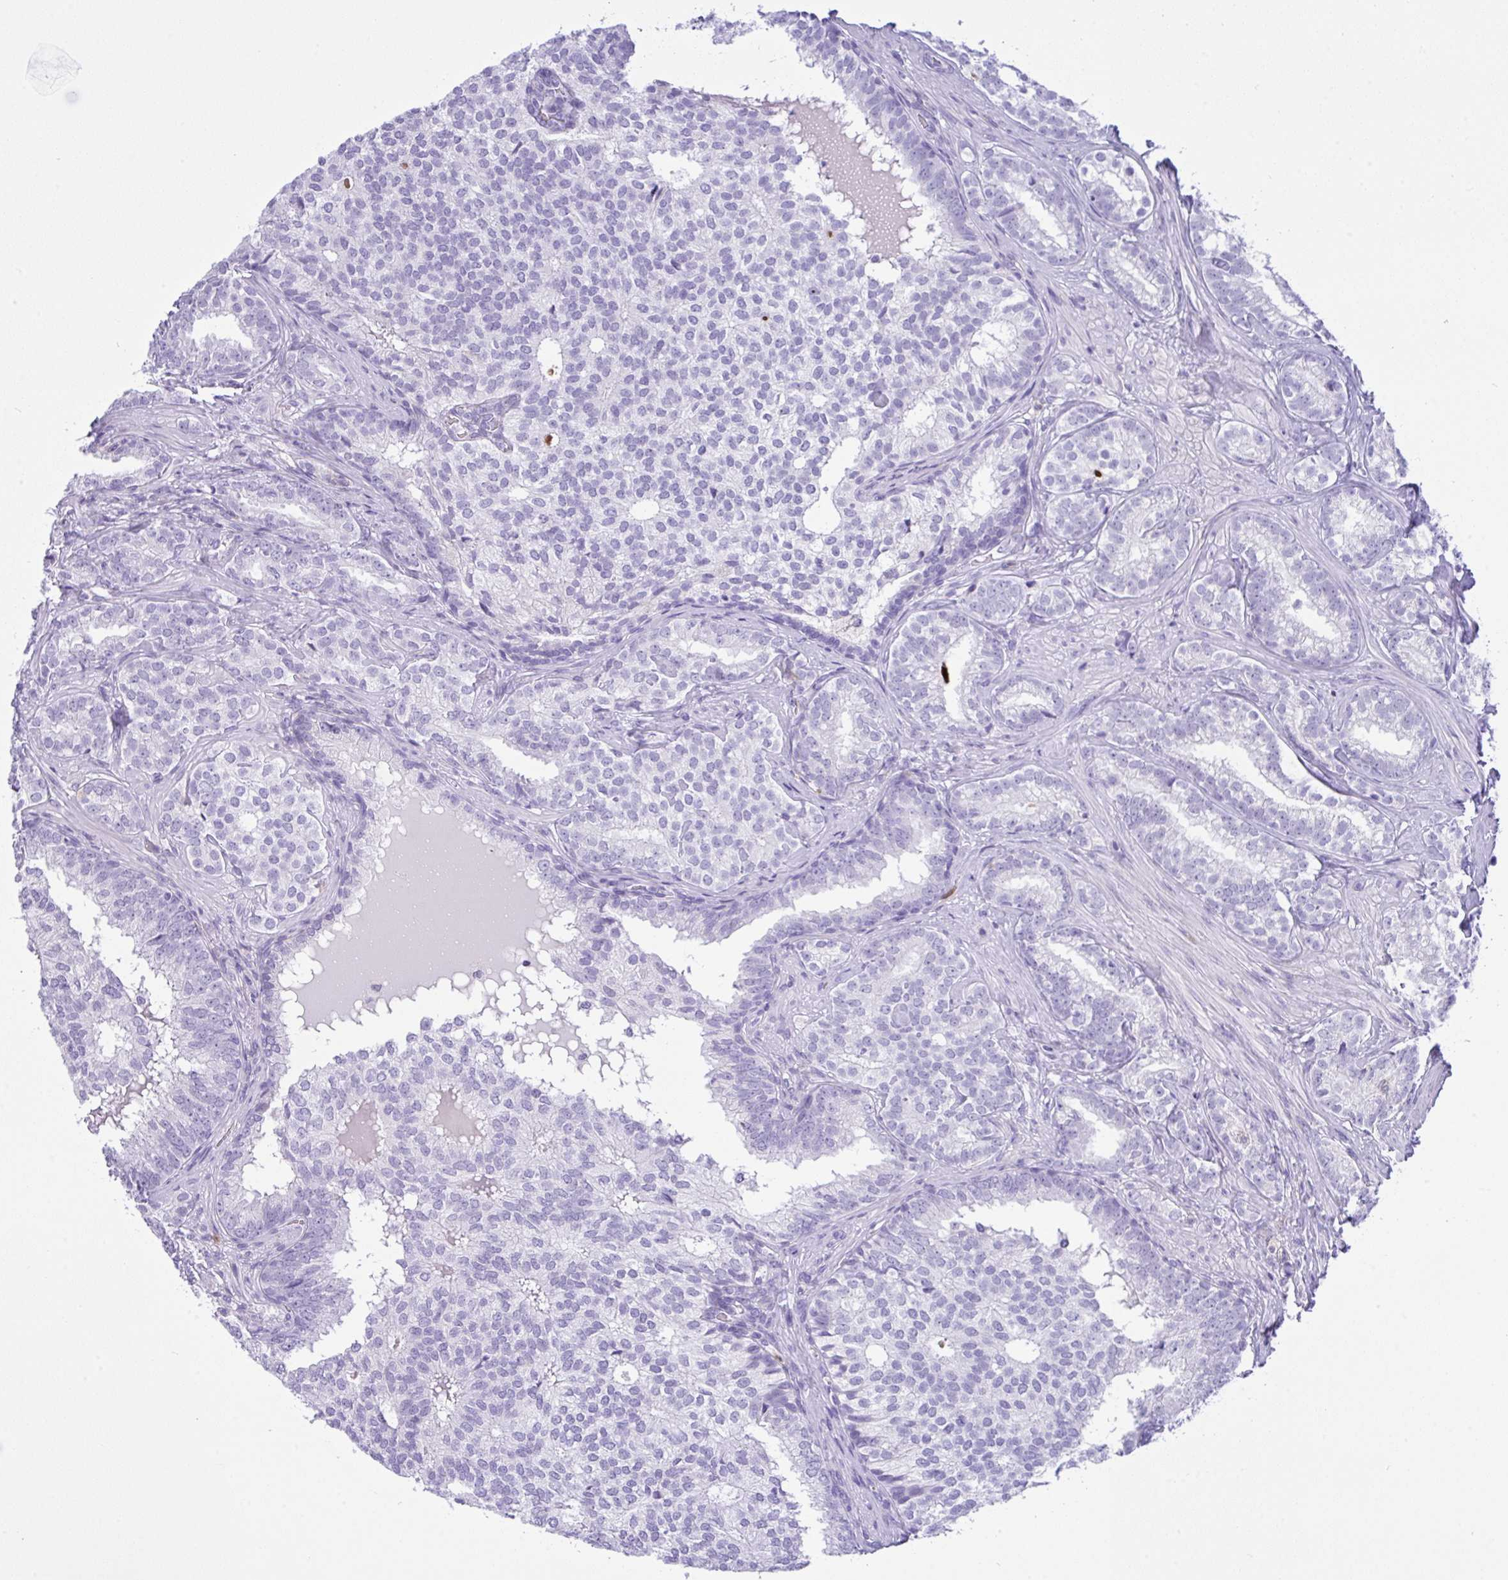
{"staining": {"intensity": "negative", "quantity": "none", "location": "none"}, "tissue": "prostate cancer", "cell_type": "Tumor cells", "image_type": "cancer", "snomed": [{"axis": "morphology", "description": "Adenocarcinoma, High grade"}, {"axis": "topography", "description": "Prostate"}], "caption": "Tumor cells show no significant positivity in high-grade adenocarcinoma (prostate). Nuclei are stained in blue.", "gene": "NCF1", "patient": {"sex": "male", "age": 72}}